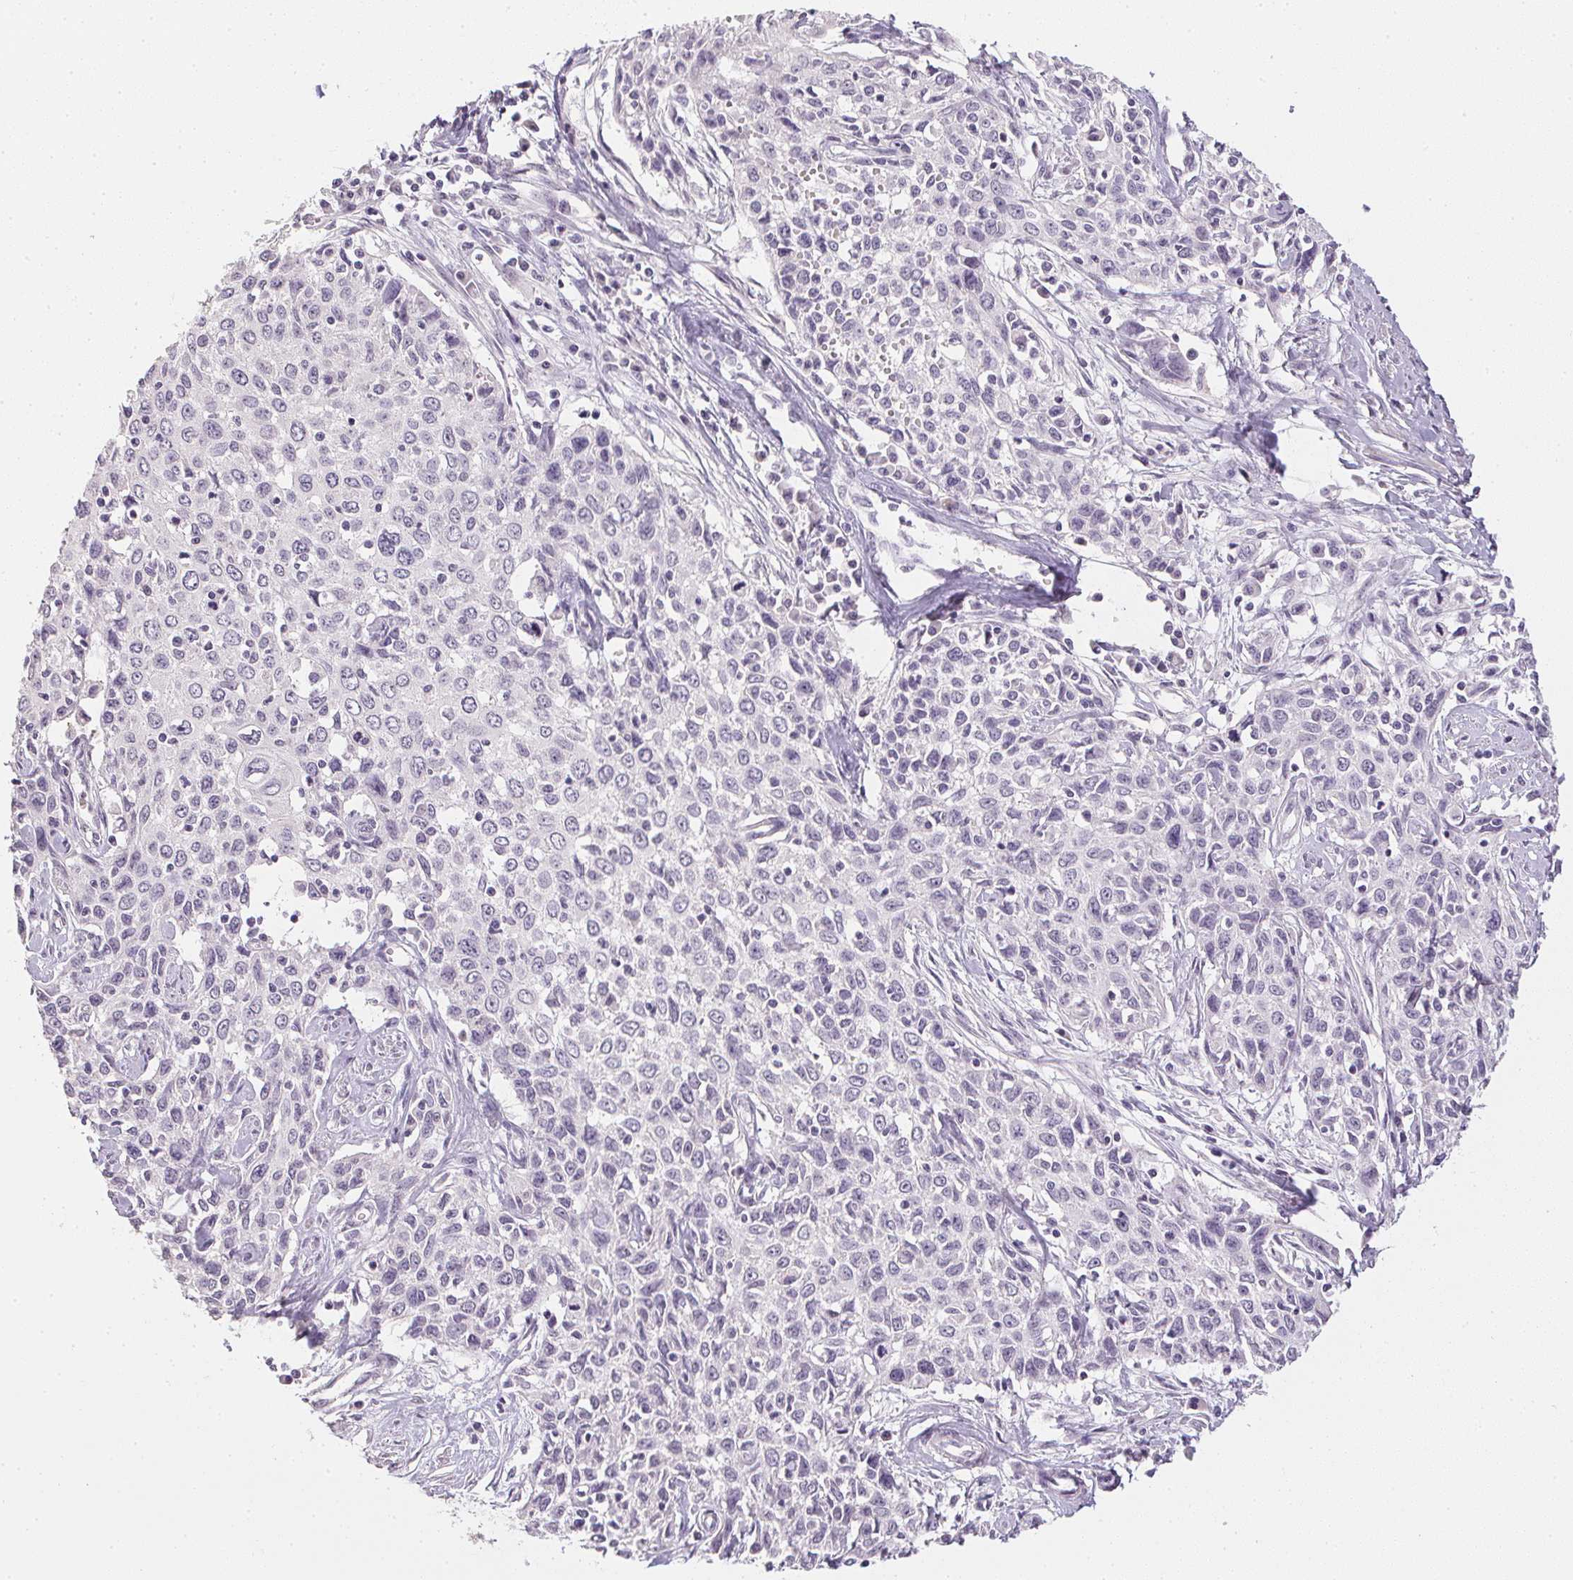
{"staining": {"intensity": "negative", "quantity": "none", "location": "none"}, "tissue": "cervical cancer", "cell_type": "Tumor cells", "image_type": "cancer", "snomed": [{"axis": "morphology", "description": "Squamous cell carcinoma, NOS"}, {"axis": "topography", "description": "Cervix"}], "caption": "Human cervical cancer stained for a protein using immunohistochemistry (IHC) exhibits no expression in tumor cells.", "gene": "PPY", "patient": {"sex": "female", "age": 38}}